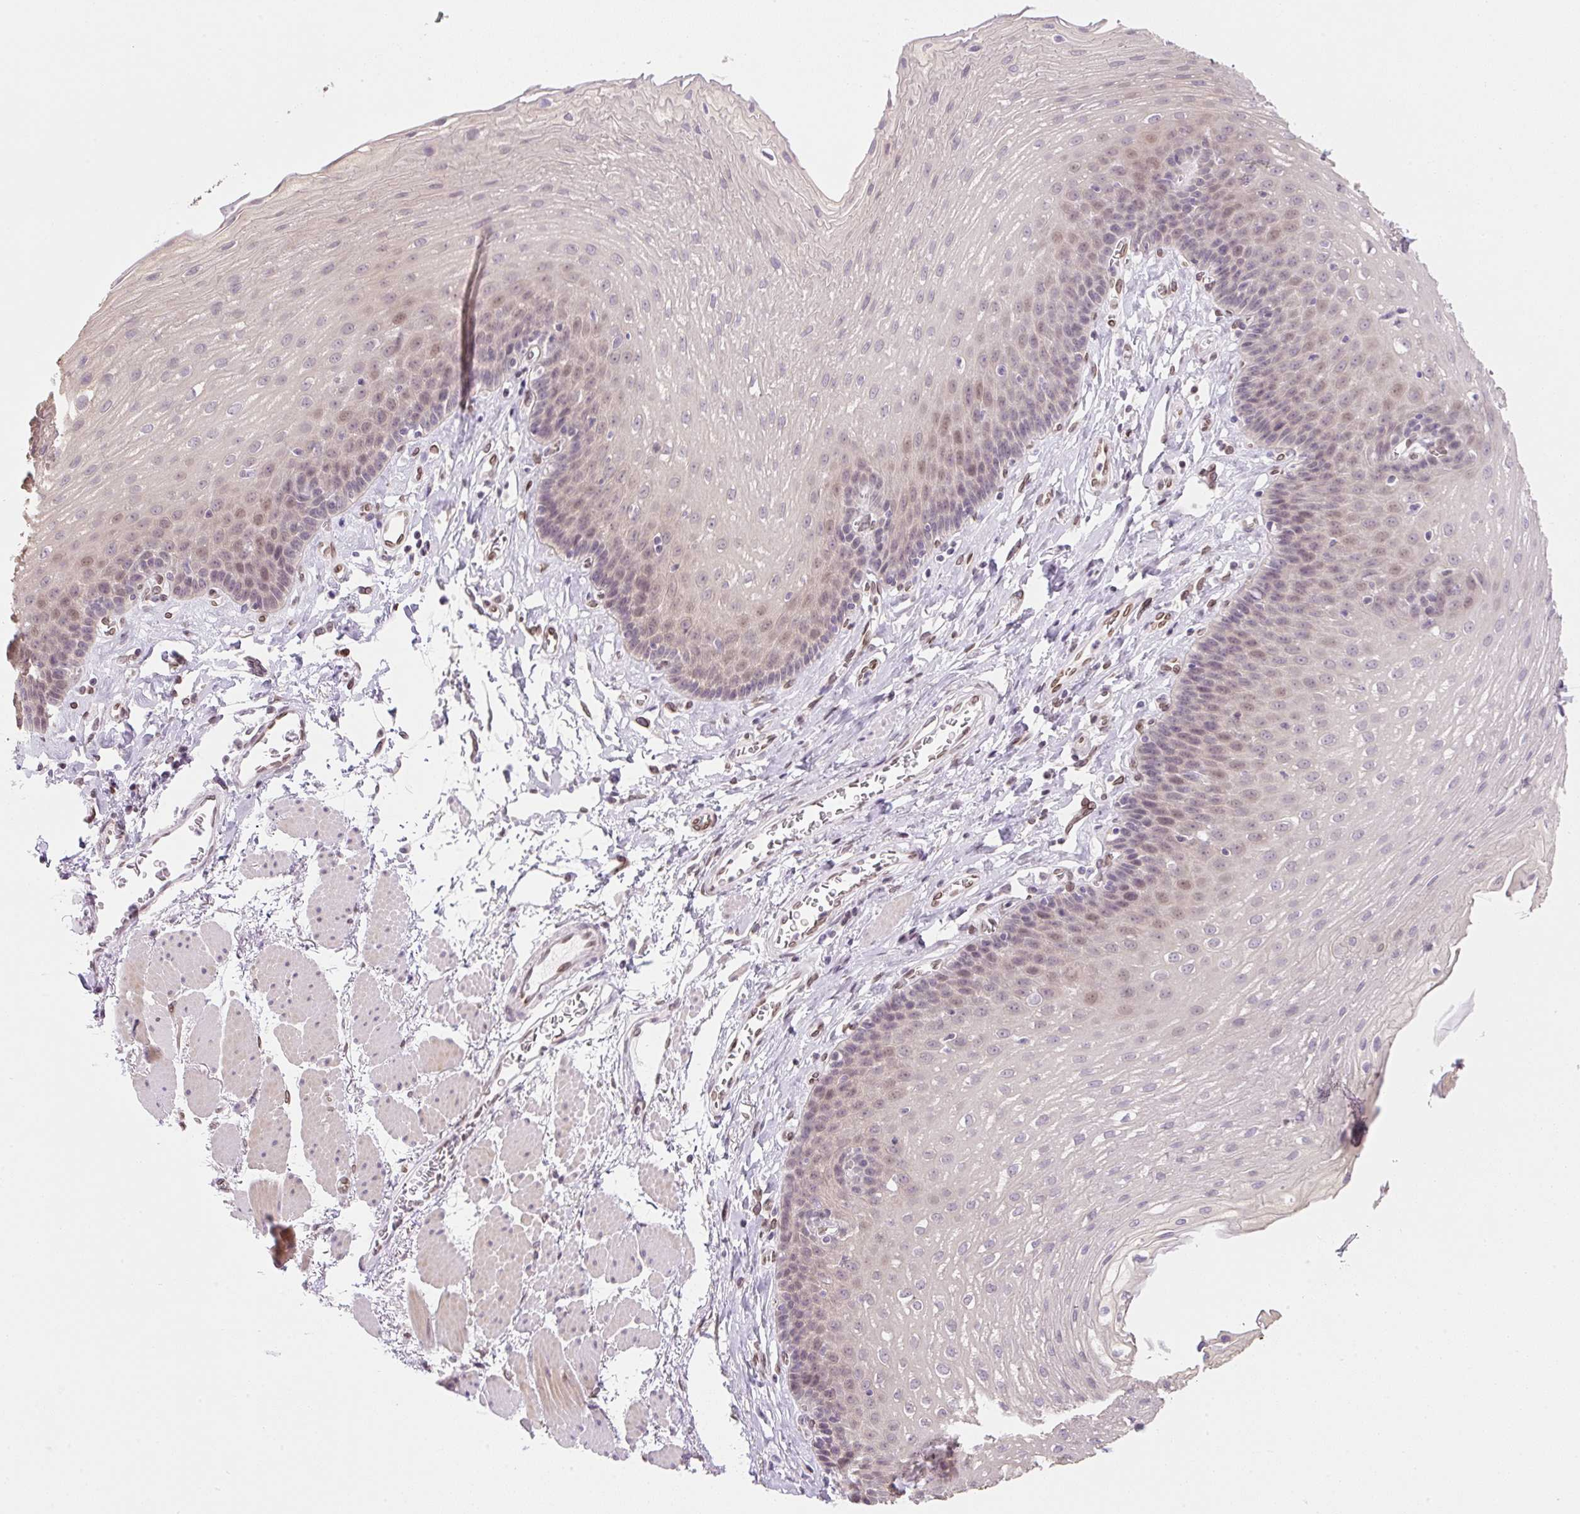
{"staining": {"intensity": "weak", "quantity": "25%-75%", "location": "nuclear"}, "tissue": "esophagus", "cell_type": "Squamous epithelial cells", "image_type": "normal", "snomed": [{"axis": "morphology", "description": "Normal tissue, NOS"}, {"axis": "topography", "description": "Esophagus"}], "caption": "Esophagus was stained to show a protein in brown. There is low levels of weak nuclear expression in approximately 25%-75% of squamous epithelial cells. (DAB (3,3'-diaminobenzidine) IHC with brightfield microscopy, high magnification).", "gene": "SYNE3", "patient": {"sex": "female", "age": 81}}